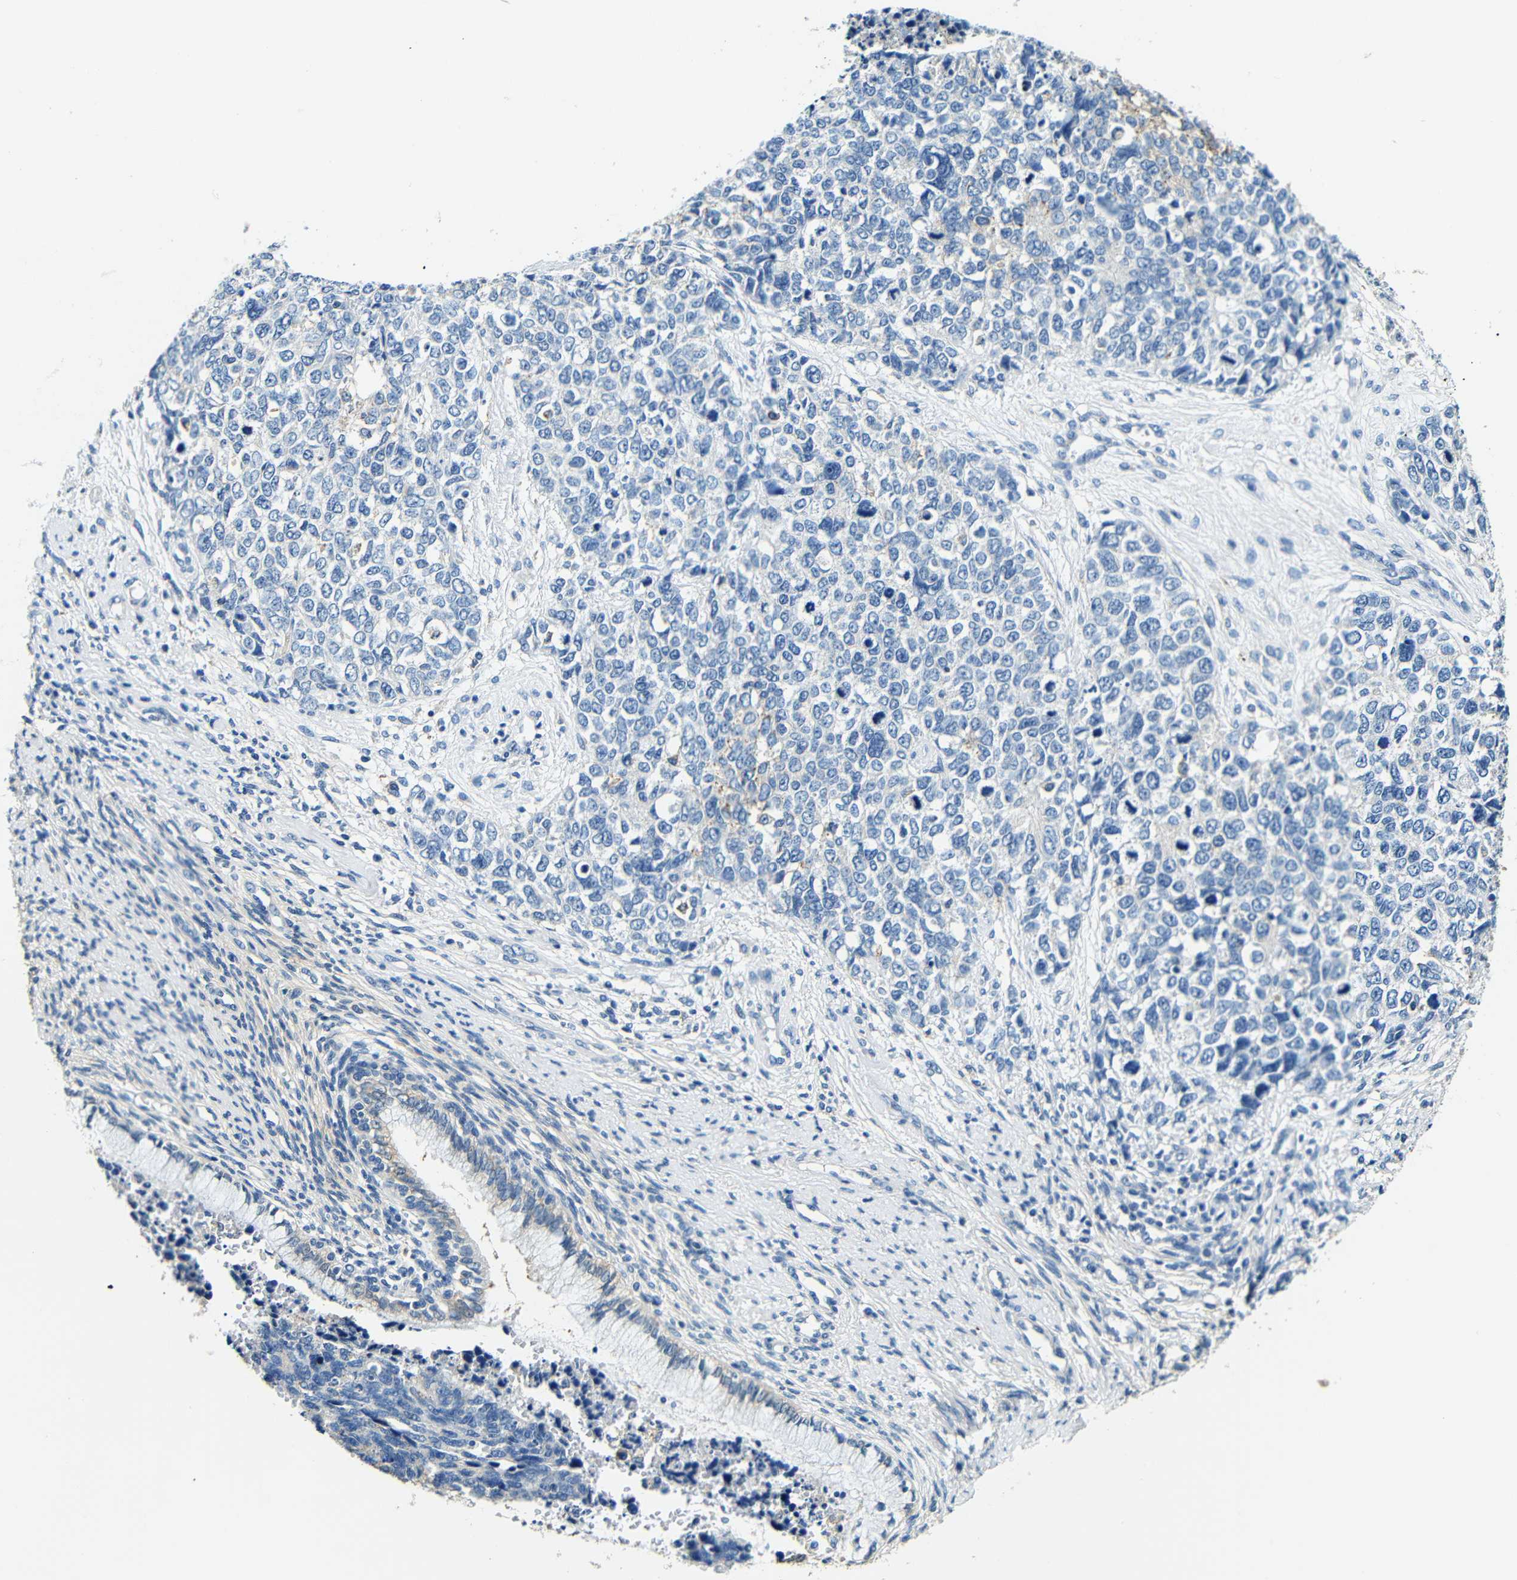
{"staining": {"intensity": "negative", "quantity": "none", "location": "none"}, "tissue": "cervical cancer", "cell_type": "Tumor cells", "image_type": "cancer", "snomed": [{"axis": "morphology", "description": "Squamous cell carcinoma, NOS"}, {"axis": "topography", "description": "Cervix"}], "caption": "Cervical cancer stained for a protein using IHC shows no staining tumor cells.", "gene": "FMO5", "patient": {"sex": "female", "age": 63}}